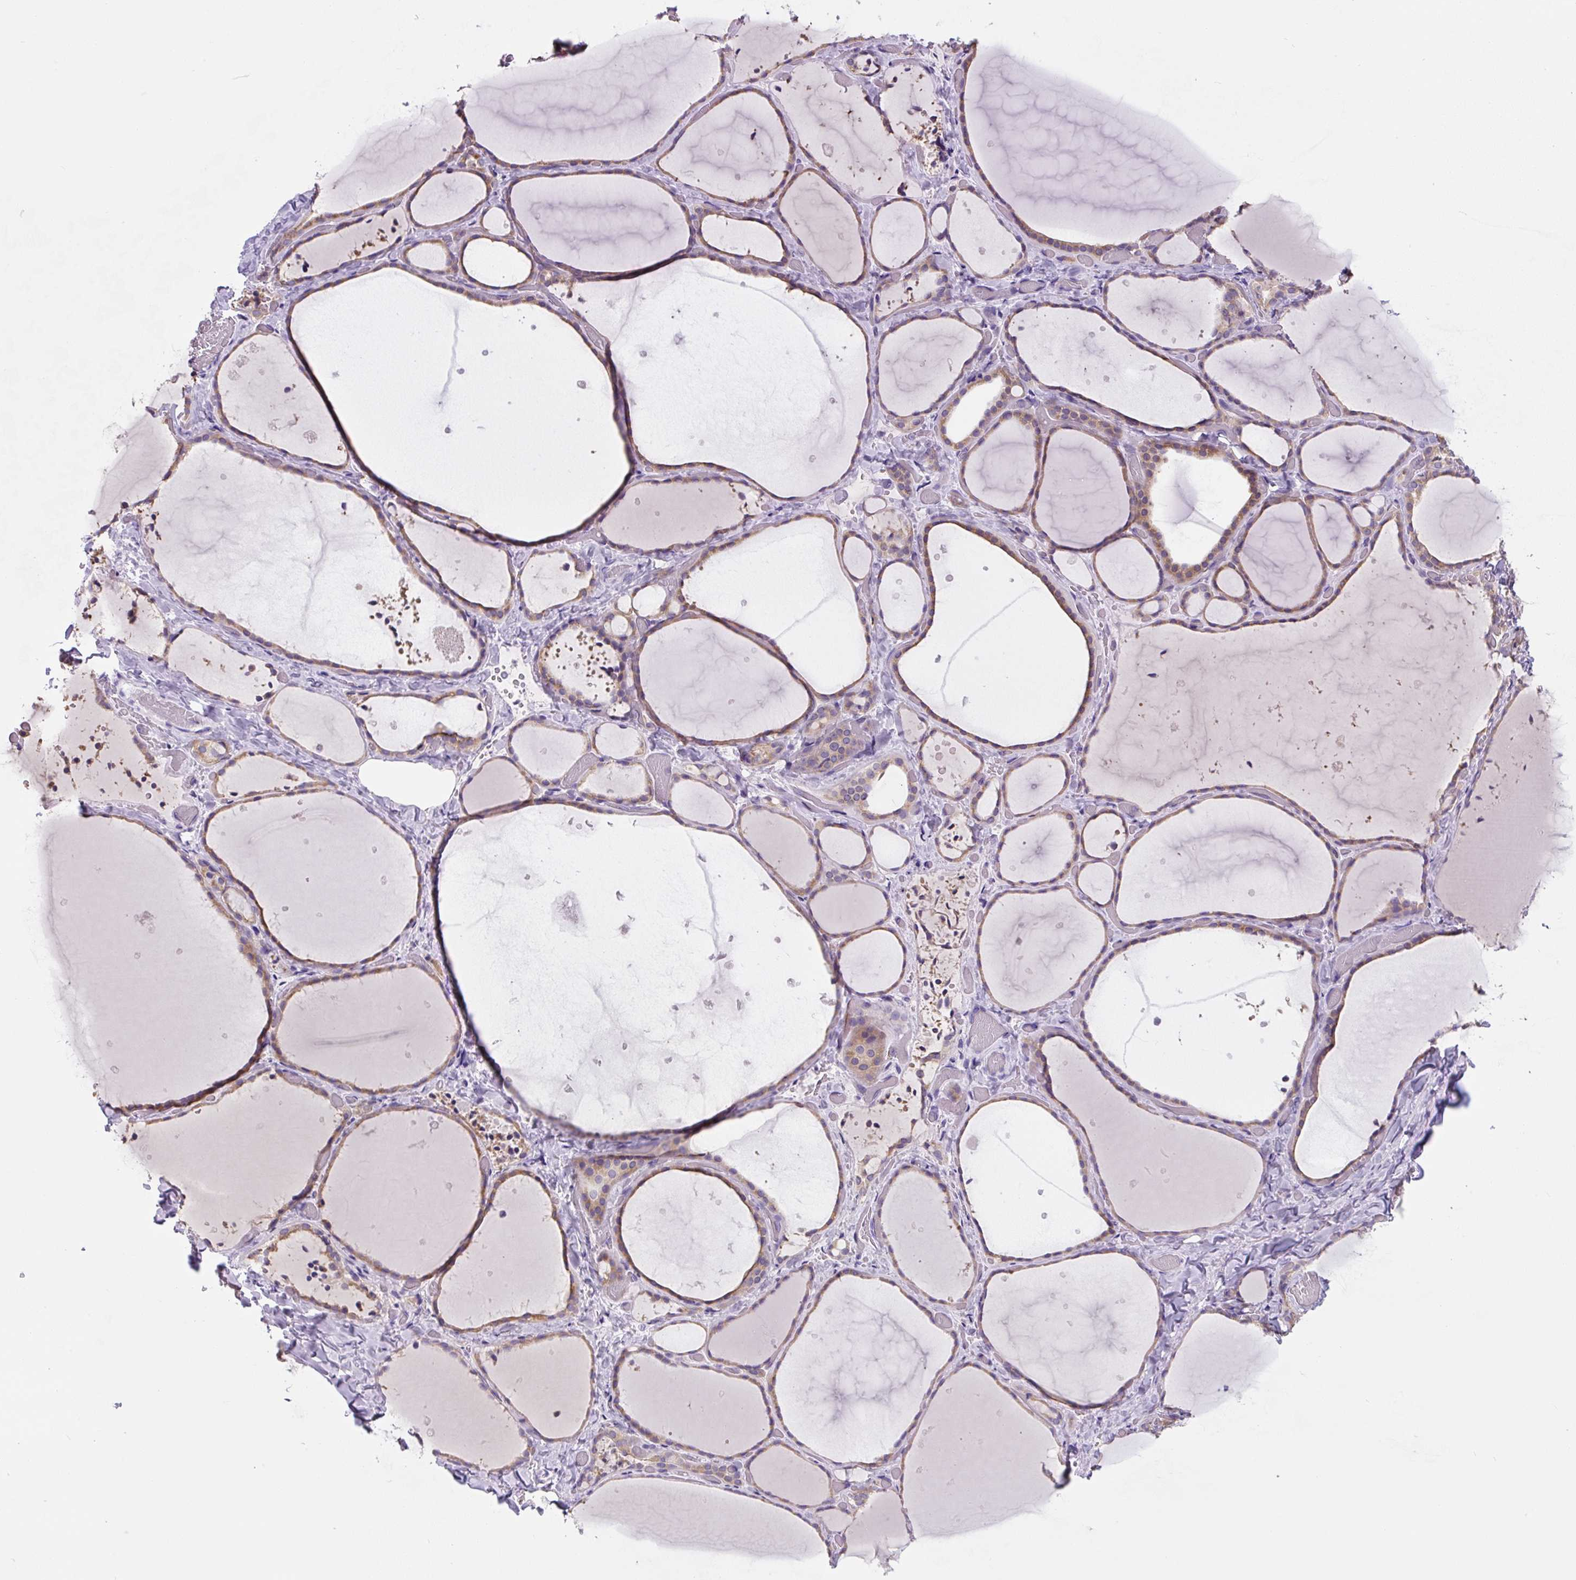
{"staining": {"intensity": "moderate", "quantity": ">75%", "location": "cytoplasmic/membranous"}, "tissue": "thyroid gland", "cell_type": "Glandular cells", "image_type": "normal", "snomed": [{"axis": "morphology", "description": "Normal tissue, NOS"}, {"axis": "topography", "description": "Thyroid gland"}], "caption": "The histopathology image displays immunohistochemical staining of normal thyroid gland. There is moderate cytoplasmic/membranous expression is appreciated in about >75% of glandular cells.", "gene": "FZD5", "patient": {"sex": "female", "age": 36}}